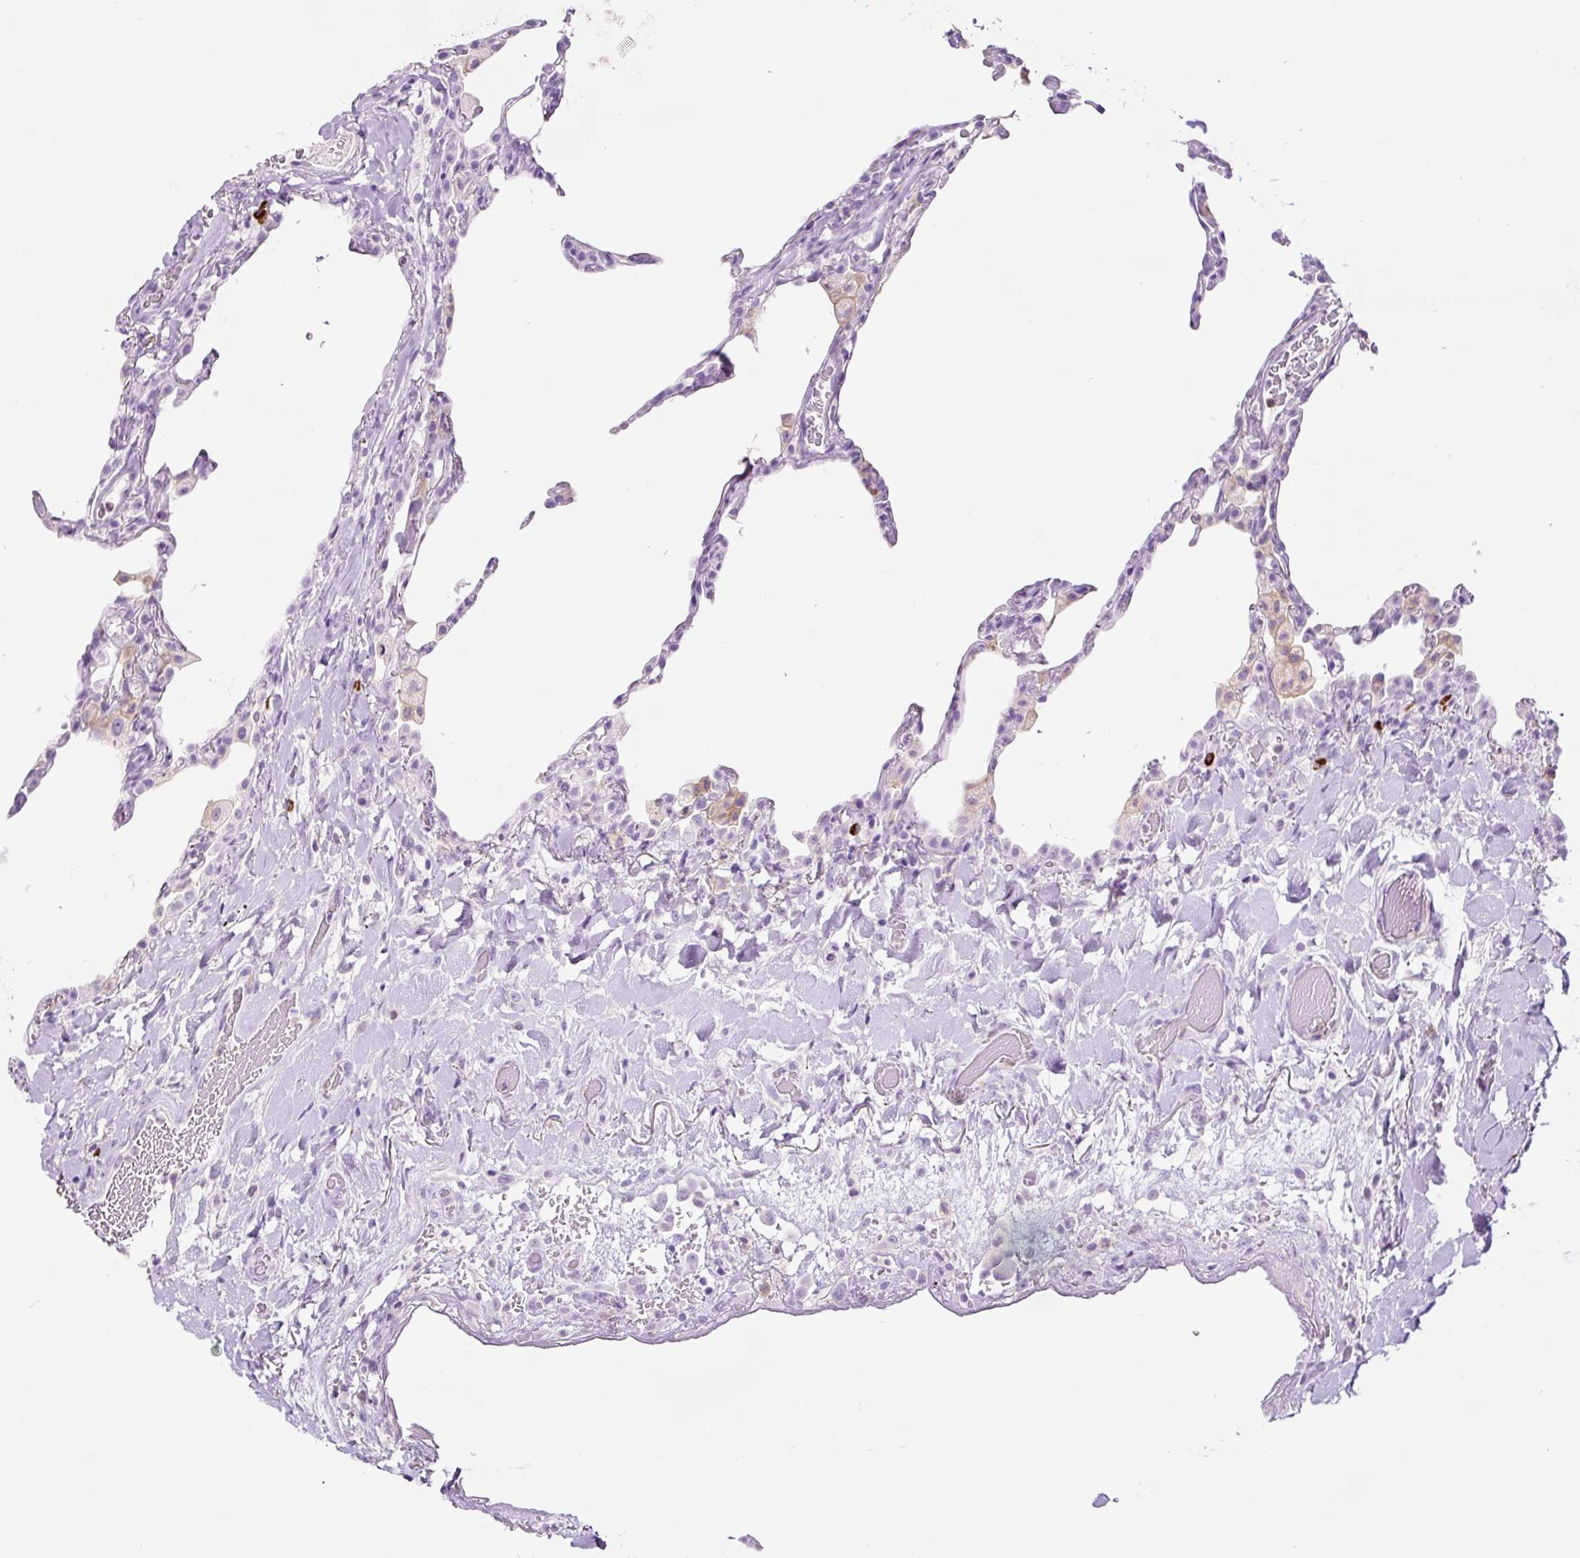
{"staining": {"intensity": "negative", "quantity": "none", "location": "none"}, "tissue": "lung", "cell_type": "Alveolar cells", "image_type": "normal", "snomed": [{"axis": "morphology", "description": "Normal tissue, NOS"}, {"axis": "topography", "description": "Lung"}], "caption": "An immunohistochemistry (IHC) photomicrograph of normal lung is shown. There is no staining in alveolar cells of lung. (DAB (3,3'-diaminobenzidine) IHC visualized using brightfield microscopy, high magnification).", "gene": "RNF212B", "patient": {"sex": "female", "age": 57}}